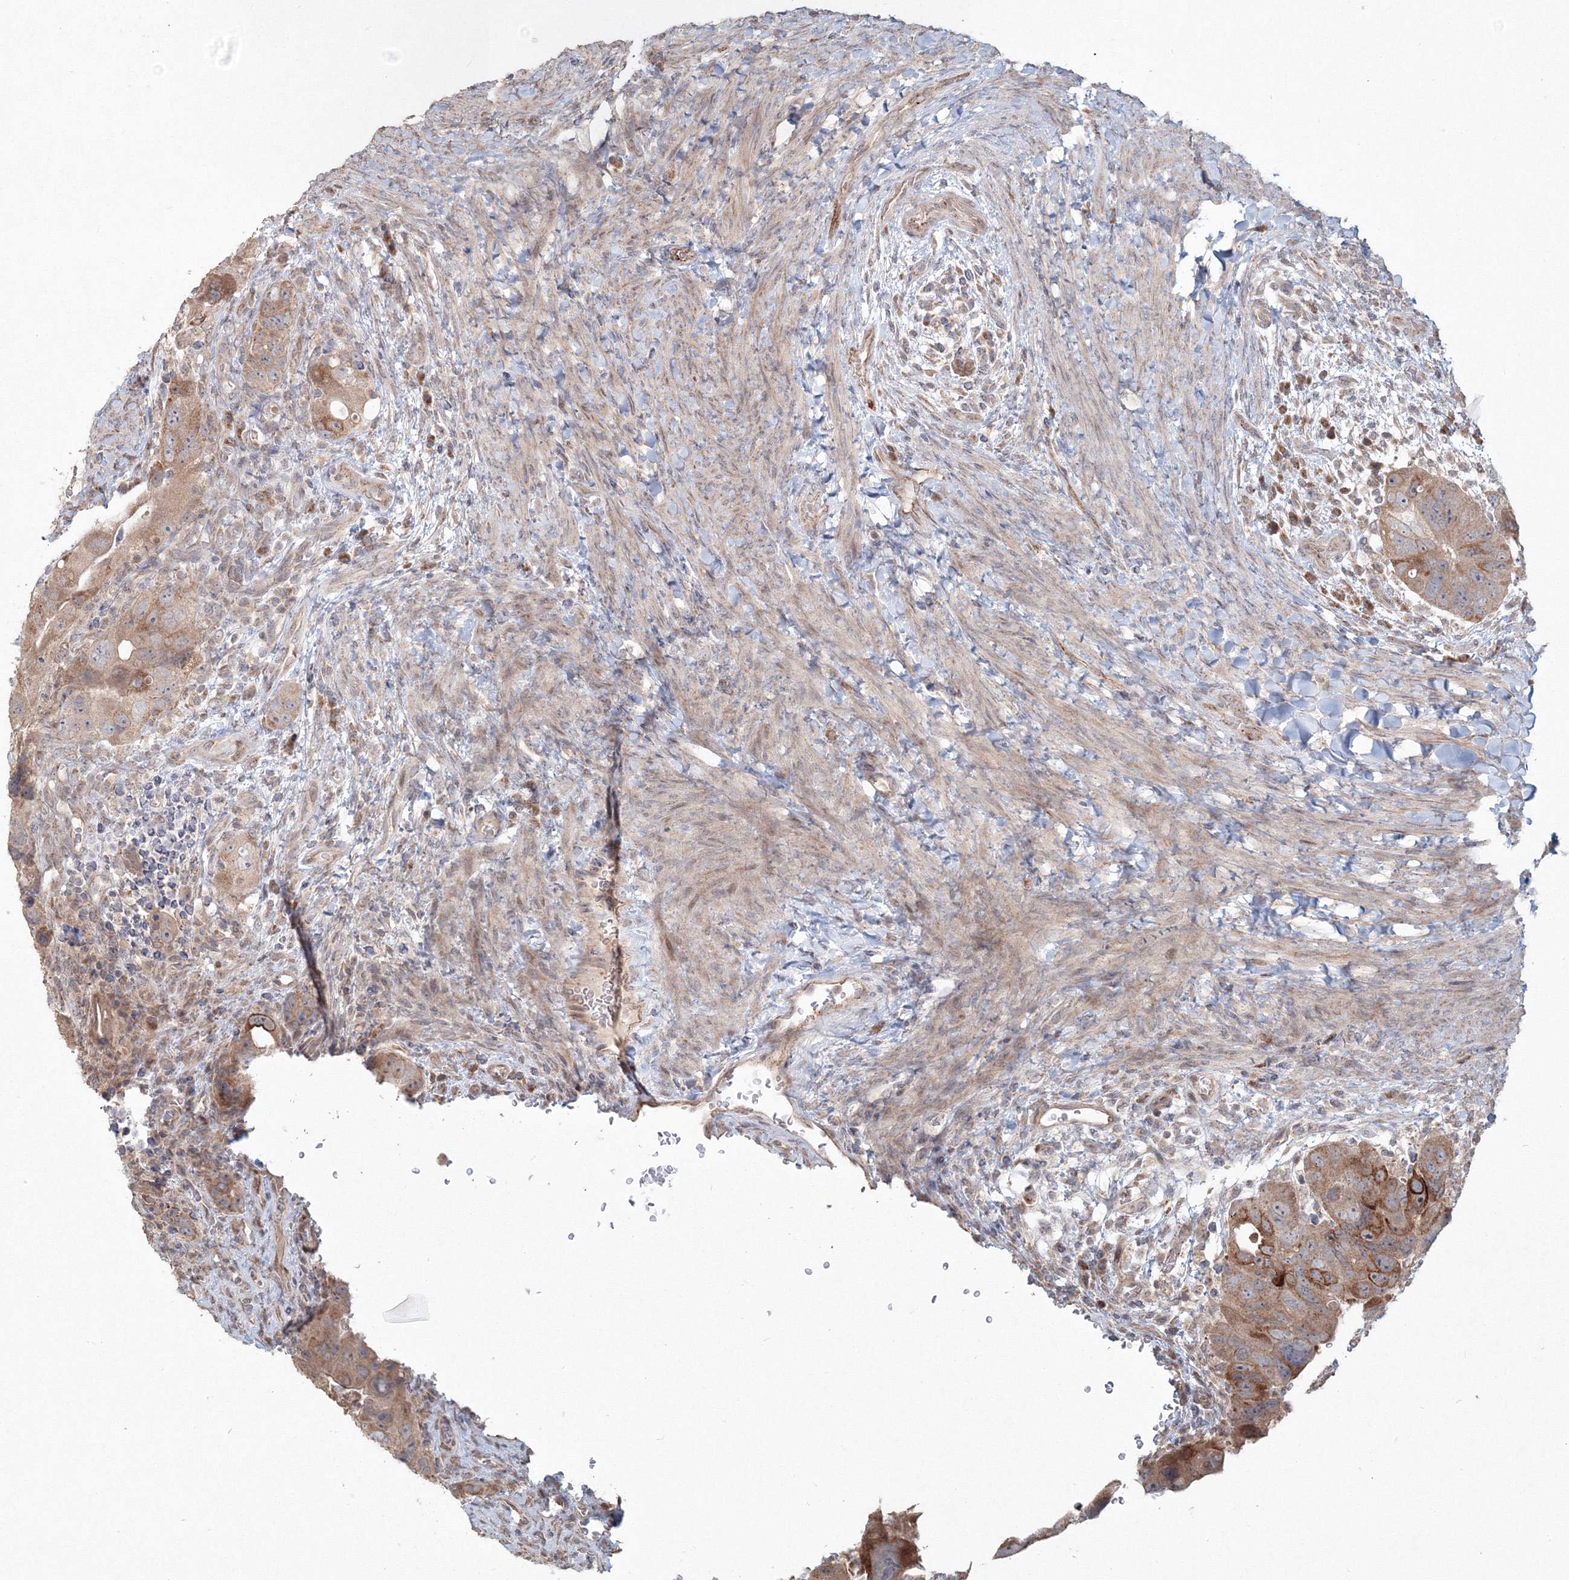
{"staining": {"intensity": "moderate", "quantity": ">75%", "location": "cytoplasmic/membranous"}, "tissue": "colorectal cancer", "cell_type": "Tumor cells", "image_type": "cancer", "snomed": [{"axis": "morphology", "description": "Adenocarcinoma, NOS"}, {"axis": "topography", "description": "Rectum"}], "caption": "There is medium levels of moderate cytoplasmic/membranous staining in tumor cells of colorectal cancer (adenocarcinoma), as demonstrated by immunohistochemical staining (brown color).", "gene": "ANAPC16", "patient": {"sex": "male", "age": 59}}